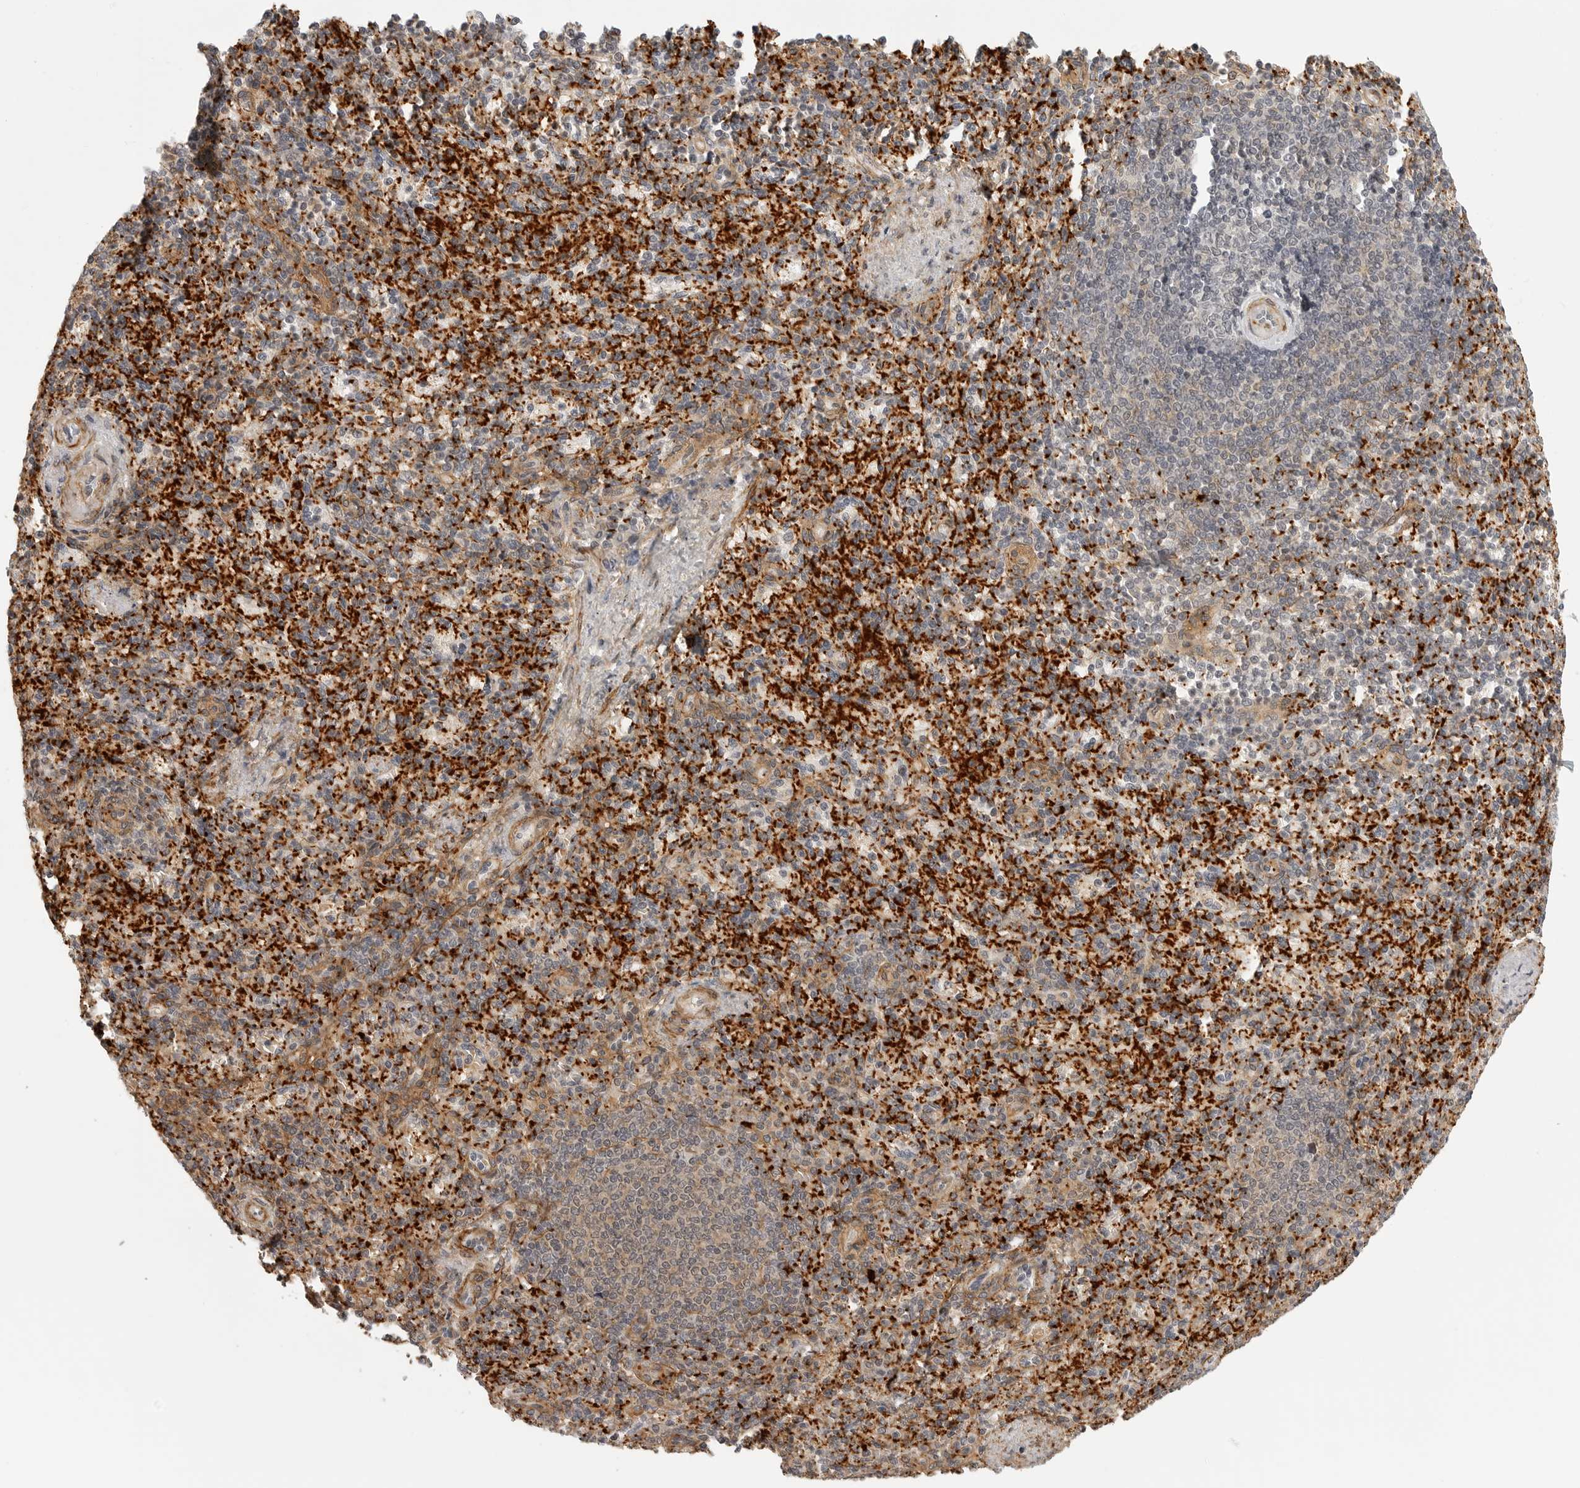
{"staining": {"intensity": "weak", "quantity": "25%-75%", "location": "cytoplasmic/membranous"}, "tissue": "spleen", "cell_type": "Cells in red pulp", "image_type": "normal", "snomed": [{"axis": "morphology", "description": "Normal tissue, NOS"}, {"axis": "topography", "description": "Spleen"}], "caption": "IHC (DAB (3,3'-diaminobenzidine)) staining of normal human spleen reveals weak cytoplasmic/membranous protein staining in about 25%-75% of cells in red pulp.", "gene": "TUT4", "patient": {"sex": "female", "age": 74}}